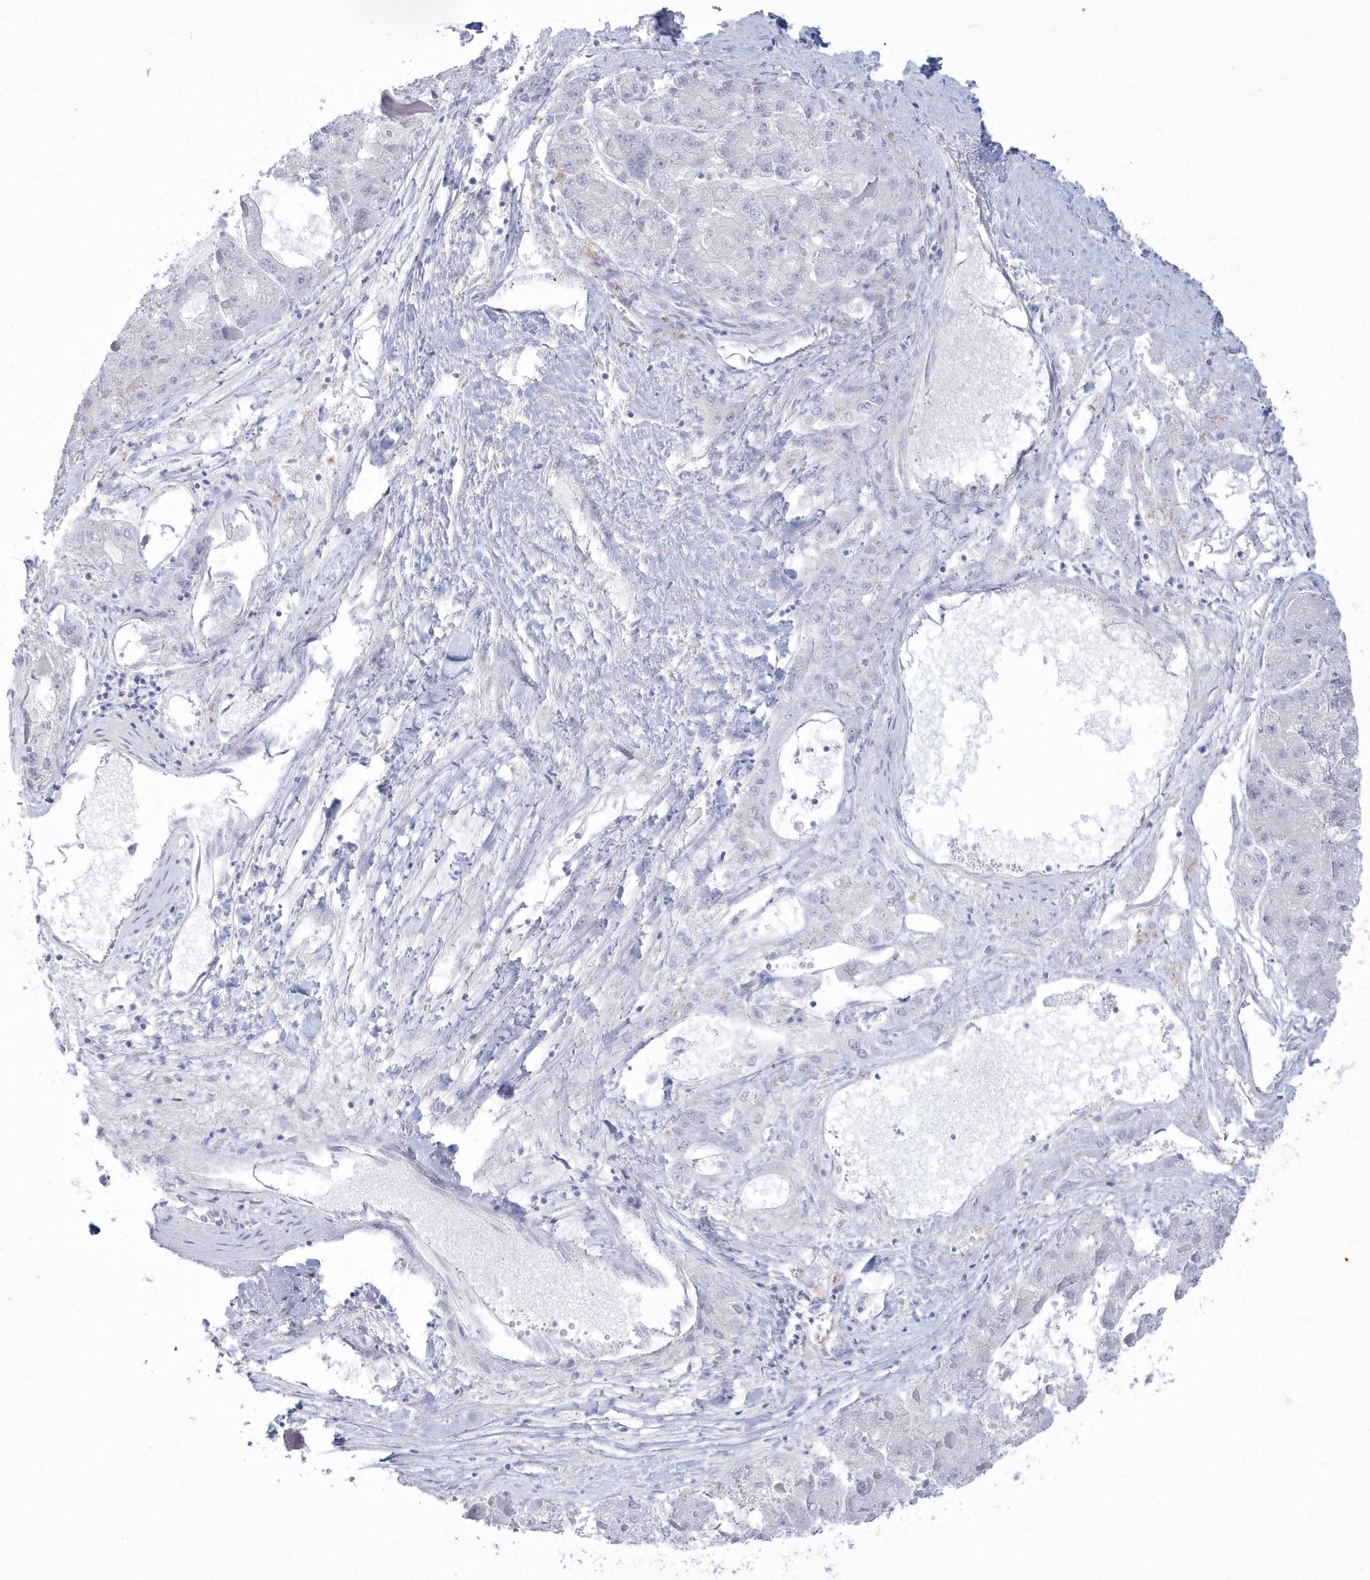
{"staining": {"intensity": "negative", "quantity": "none", "location": "none"}, "tissue": "liver cancer", "cell_type": "Tumor cells", "image_type": "cancer", "snomed": [{"axis": "morphology", "description": "Carcinoma, Hepatocellular, NOS"}, {"axis": "topography", "description": "Liver"}], "caption": "Immunohistochemical staining of hepatocellular carcinoma (liver) reveals no significant staining in tumor cells.", "gene": "WDR27", "patient": {"sex": "female", "age": 73}}